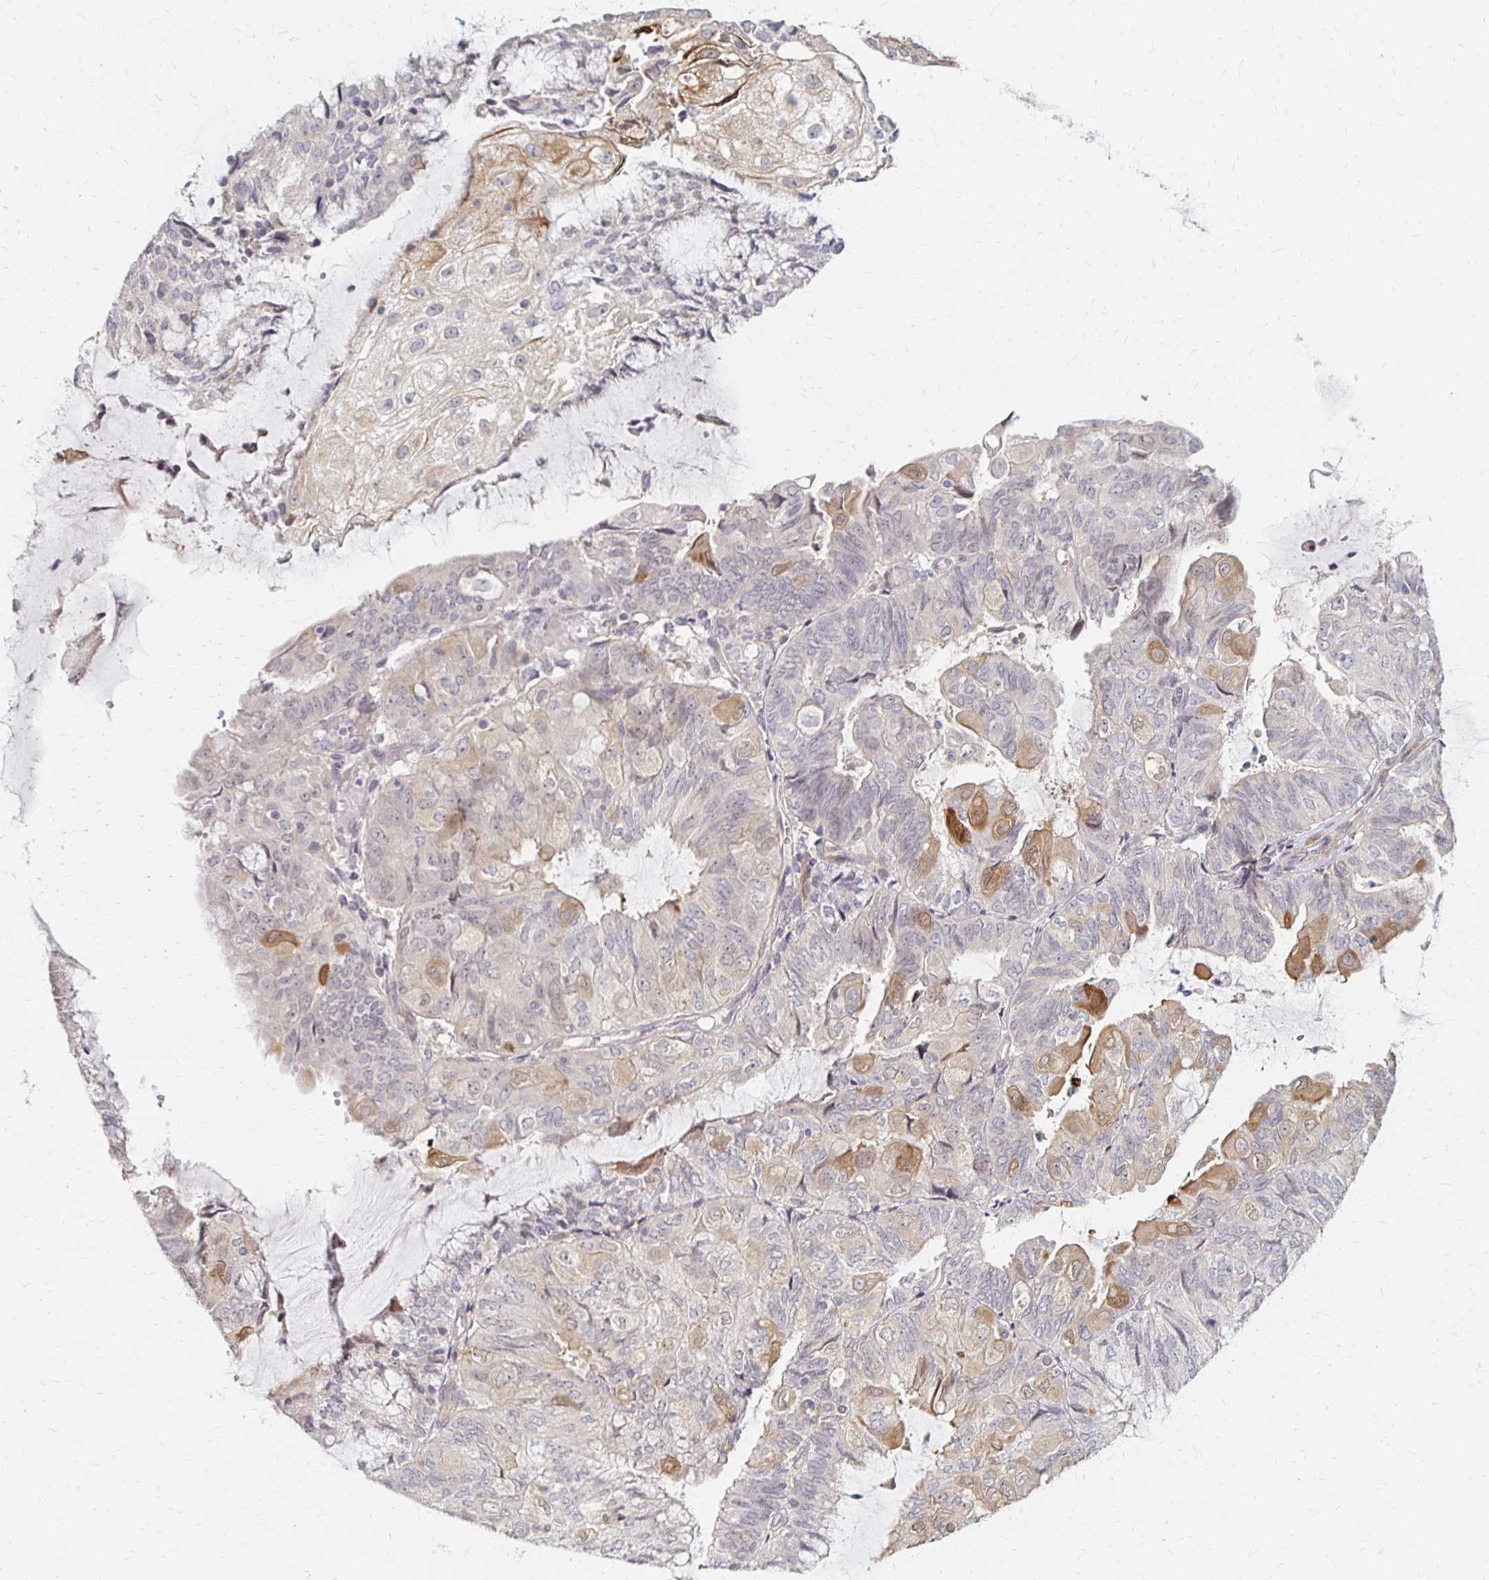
{"staining": {"intensity": "moderate", "quantity": "<25%", "location": "cytoplasmic/membranous"}, "tissue": "endometrial cancer", "cell_type": "Tumor cells", "image_type": "cancer", "snomed": [{"axis": "morphology", "description": "Adenocarcinoma, NOS"}, {"axis": "topography", "description": "Endometrium"}], "caption": "Protein expression by immunohistochemistry shows moderate cytoplasmic/membranous staining in approximately <25% of tumor cells in endometrial cancer.", "gene": "PRKCB", "patient": {"sex": "female", "age": 81}}